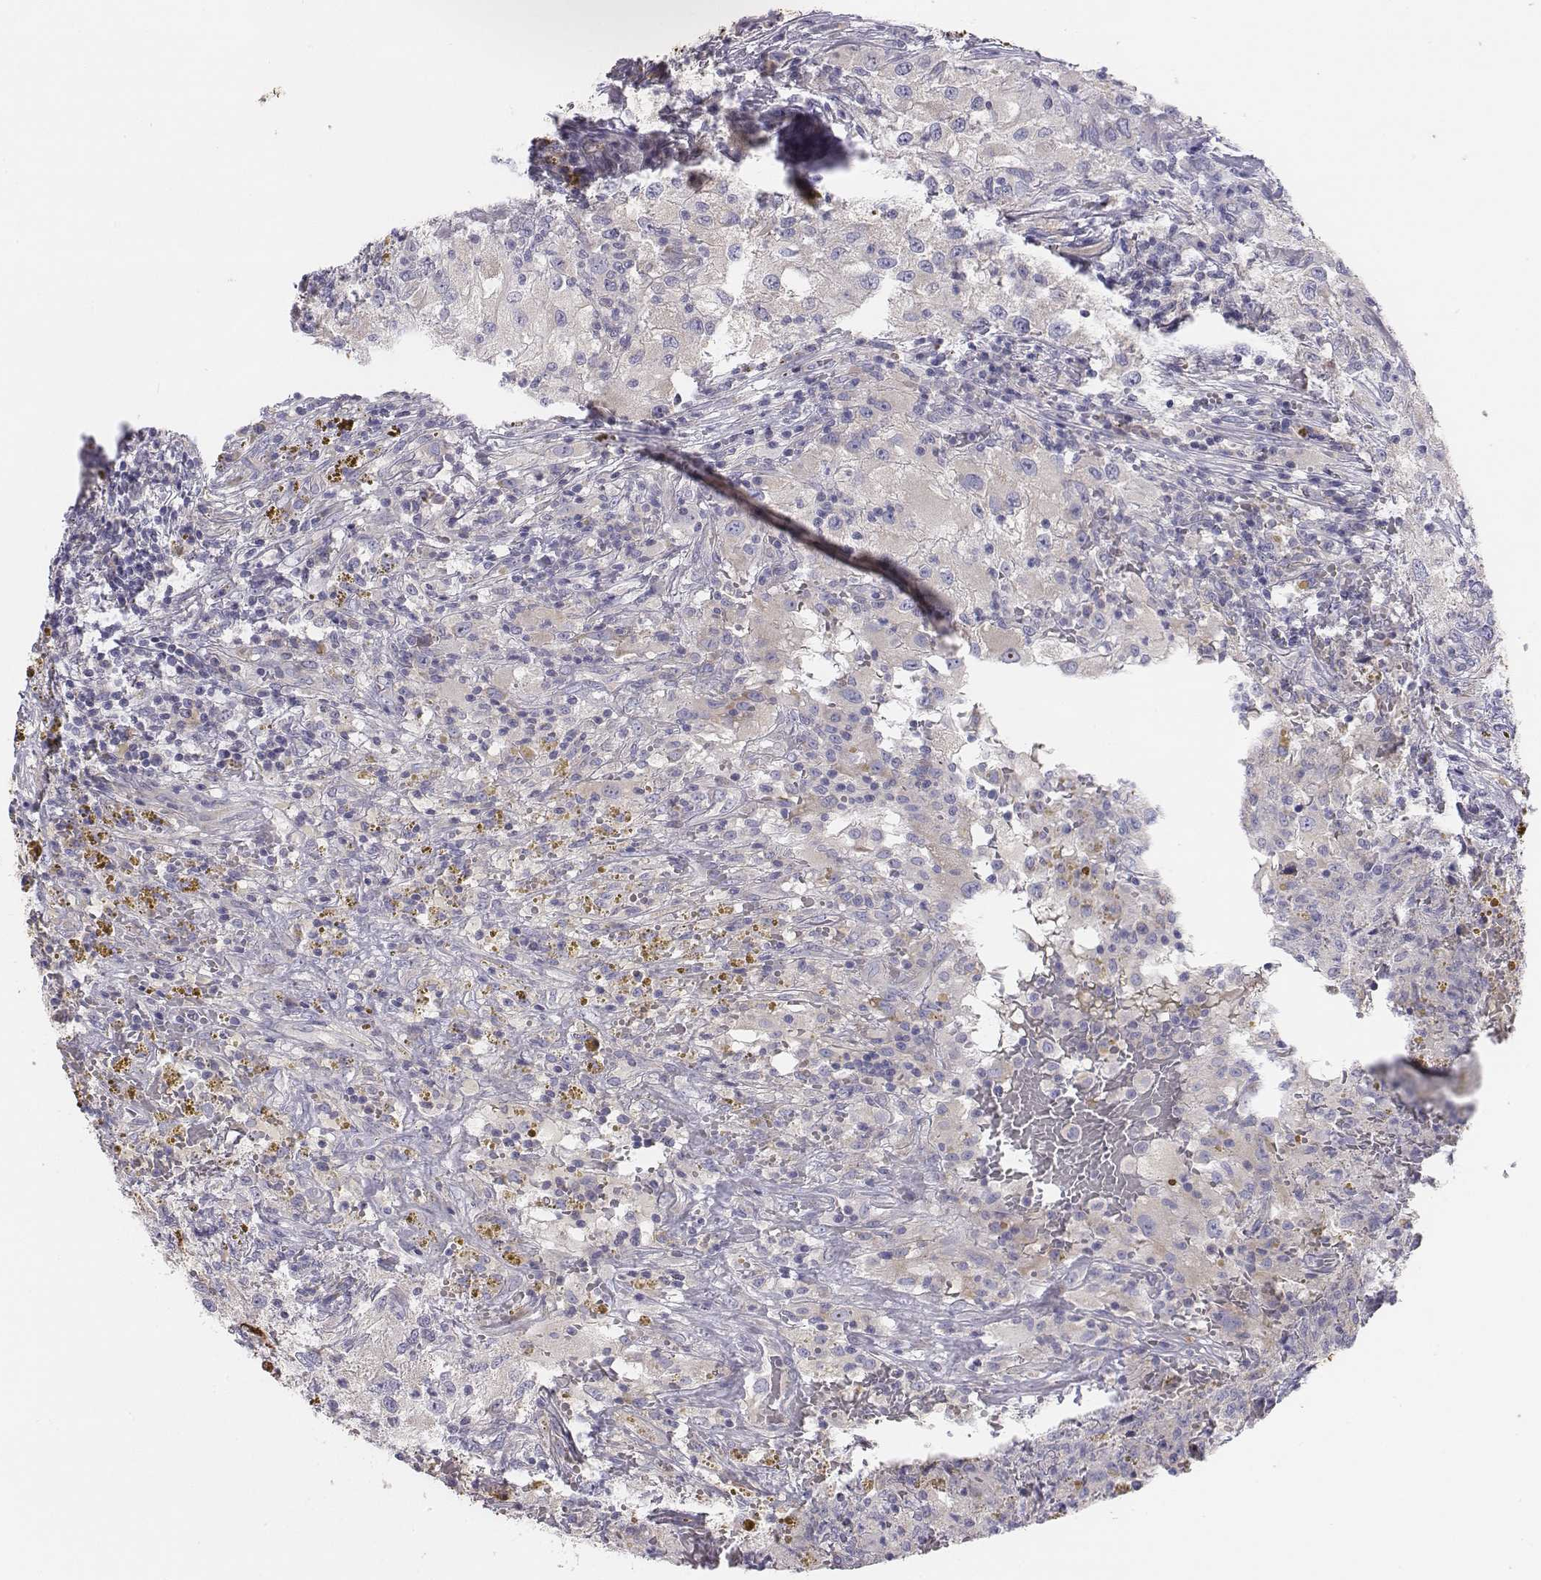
{"staining": {"intensity": "negative", "quantity": "none", "location": "none"}, "tissue": "renal cancer", "cell_type": "Tumor cells", "image_type": "cancer", "snomed": [{"axis": "morphology", "description": "Adenocarcinoma, NOS"}, {"axis": "topography", "description": "Kidney"}], "caption": "Adenocarcinoma (renal) was stained to show a protein in brown. There is no significant expression in tumor cells.", "gene": "CHST14", "patient": {"sex": "female", "age": 67}}